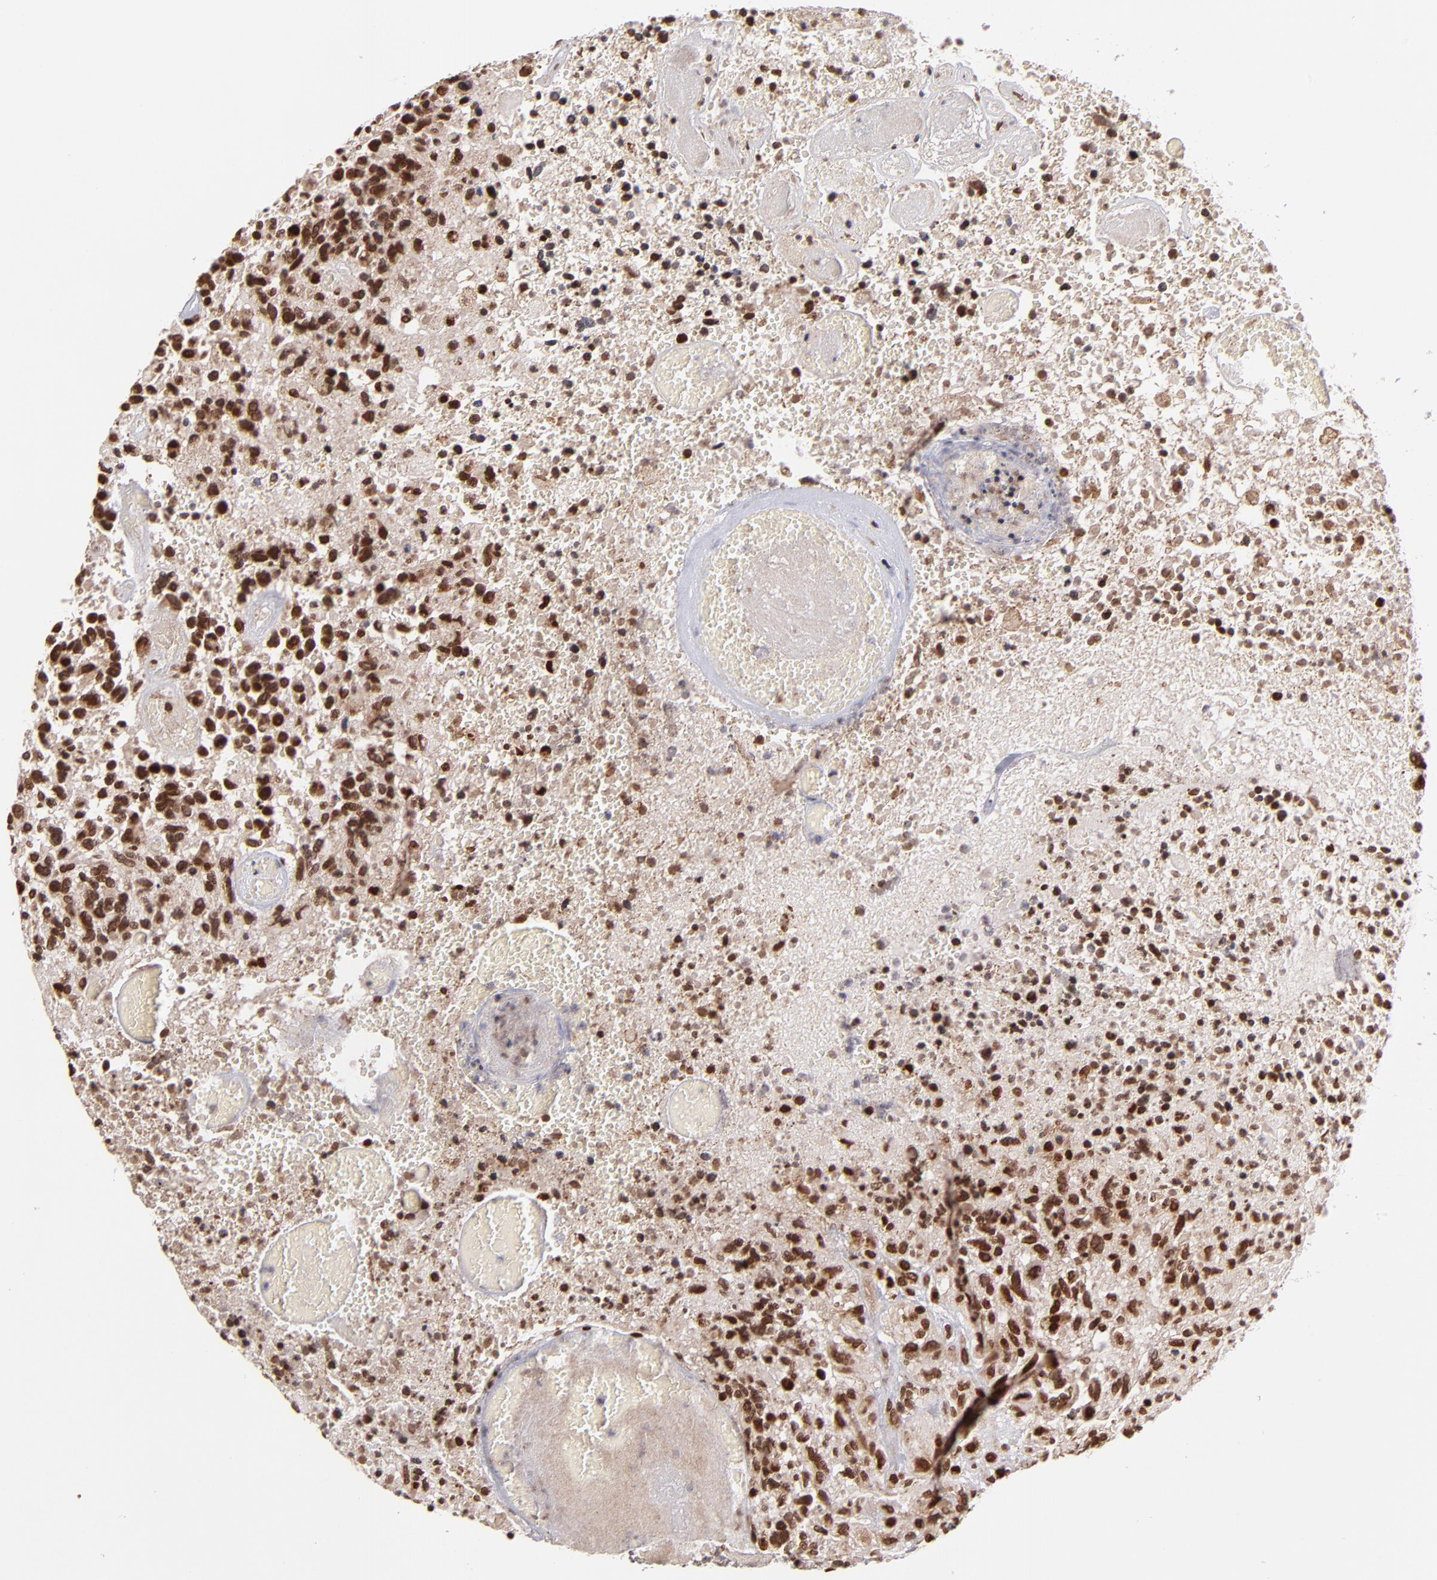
{"staining": {"intensity": "strong", "quantity": ">75%", "location": "cytoplasmic/membranous,nuclear"}, "tissue": "glioma", "cell_type": "Tumor cells", "image_type": "cancer", "snomed": [{"axis": "morphology", "description": "Glioma, malignant, High grade"}, {"axis": "topography", "description": "Brain"}], "caption": "Human glioma stained for a protein (brown) reveals strong cytoplasmic/membranous and nuclear positive staining in approximately >75% of tumor cells.", "gene": "TOP1MT", "patient": {"sex": "male", "age": 72}}